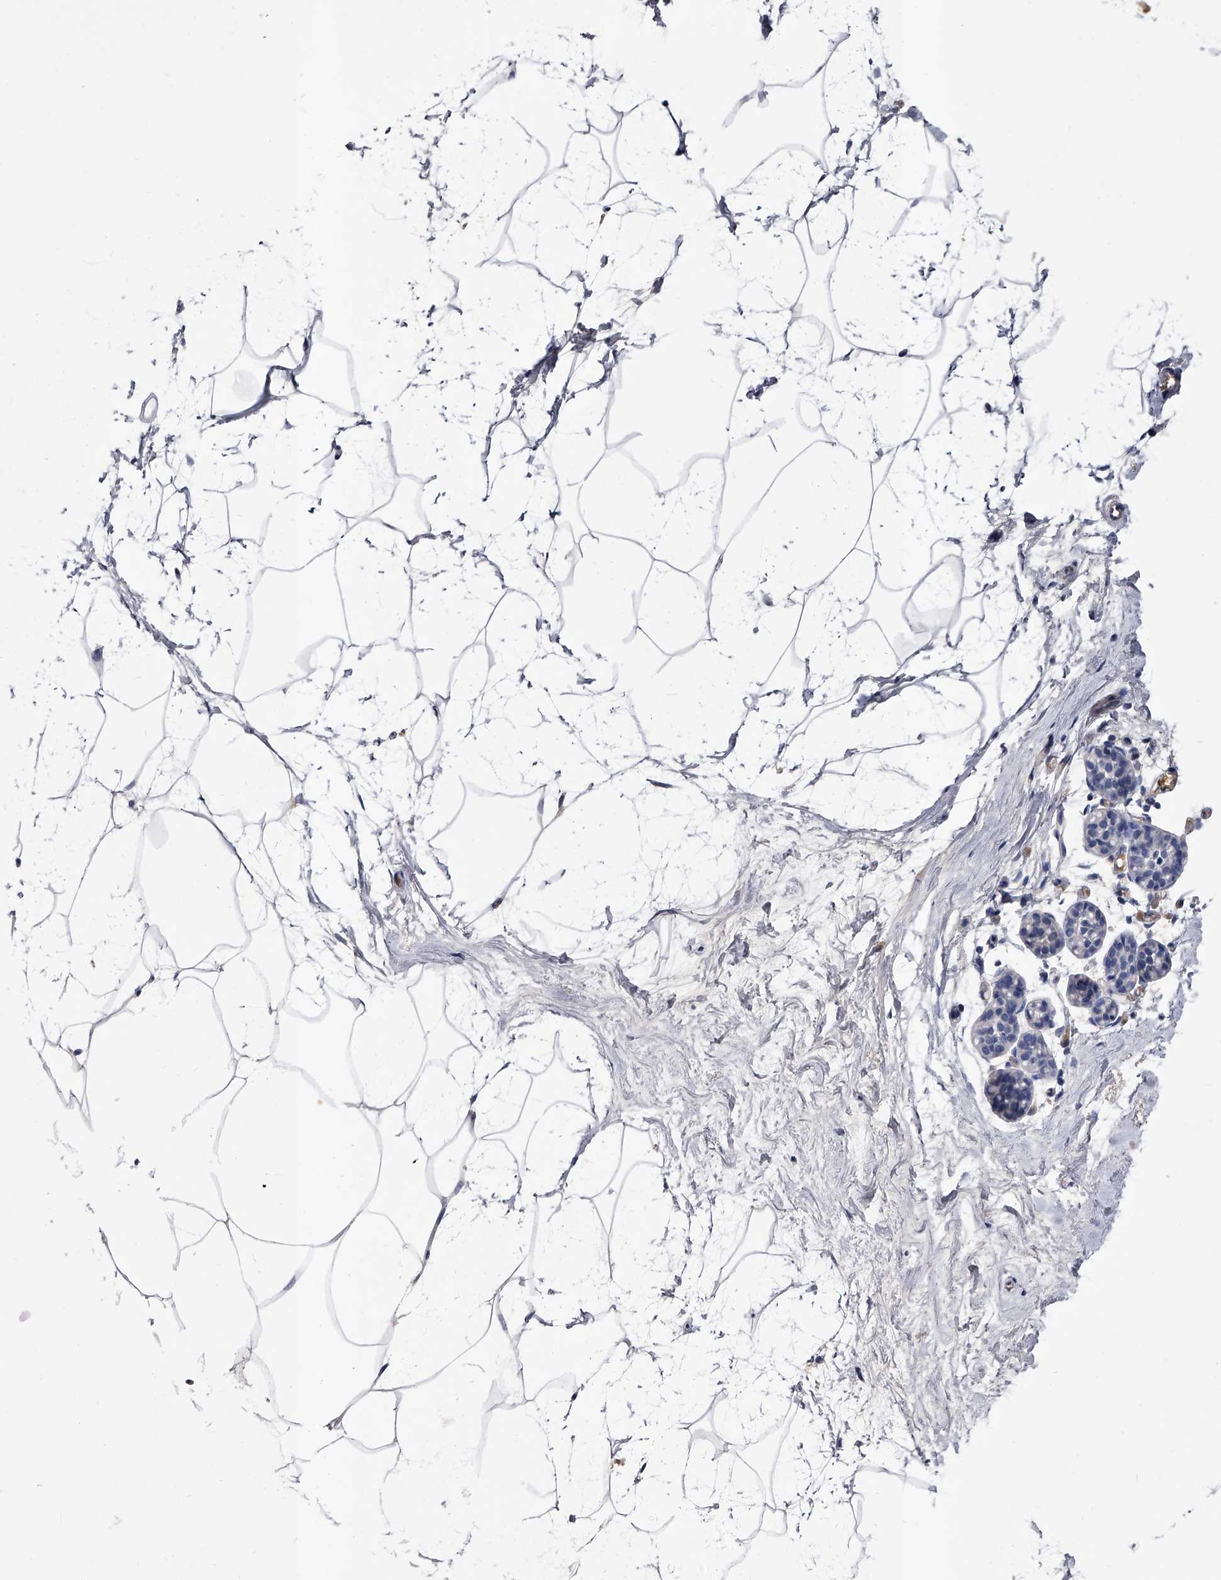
{"staining": {"intensity": "negative", "quantity": "none", "location": "none"}, "tissue": "breast", "cell_type": "Adipocytes", "image_type": "normal", "snomed": [{"axis": "morphology", "description": "Normal tissue, NOS"}, {"axis": "topography", "description": "Breast"}], "caption": "A micrograph of breast stained for a protein exhibits no brown staining in adipocytes.", "gene": "EFCAB7", "patient": {"sex": "female", "age": 62}}